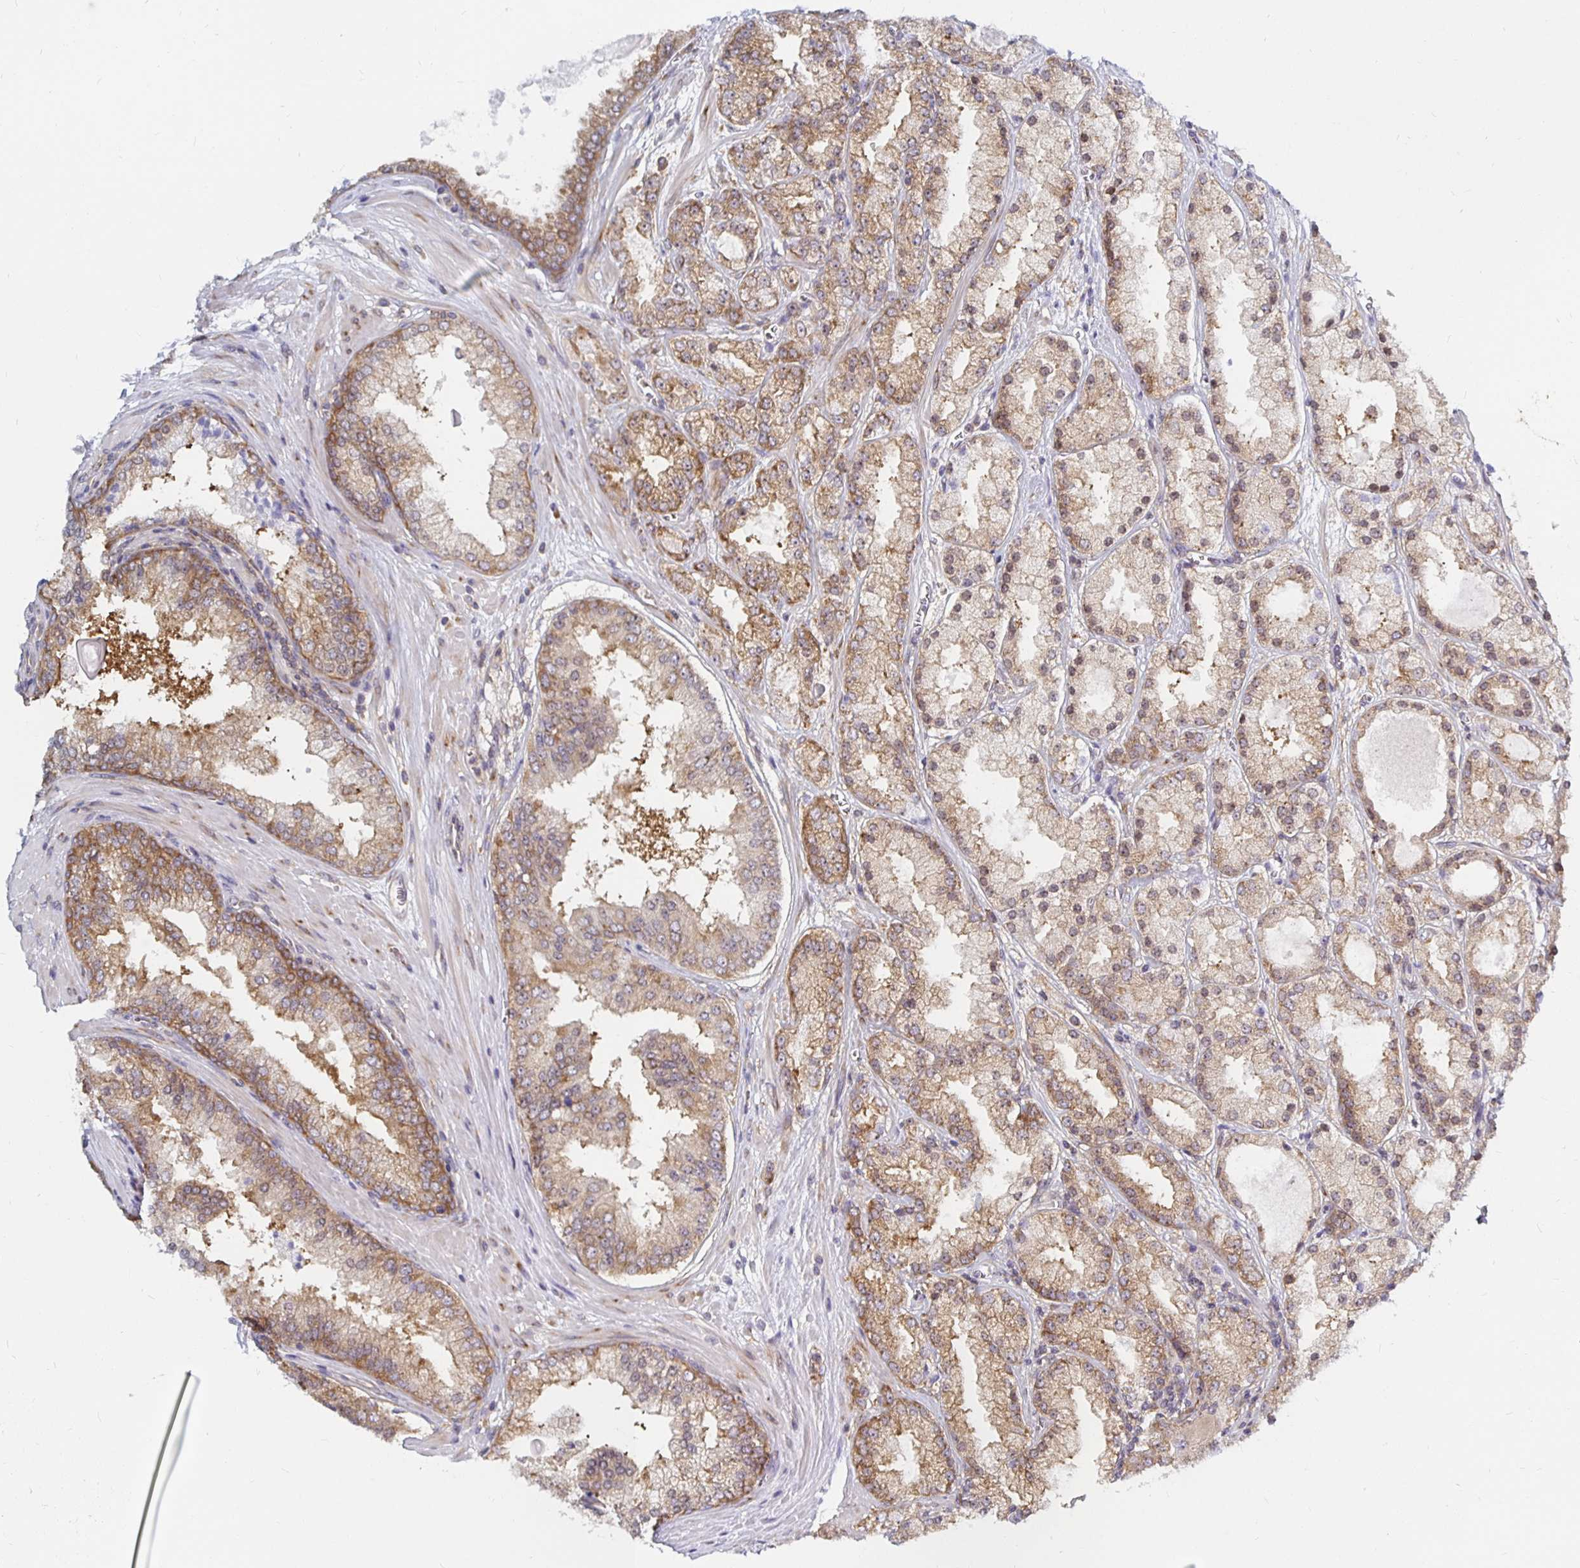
{"staining": {"intensity": "moderate", "quantity": "25%-75%", "location": "cytoplasmic/membranous"}, "tissue": "prostate cancer", "cell_type": "Tumor cells", "image_type": "cancer", "snomed": [{"axis": "morphology", "description": "Adenocarcinoma, High grade"}, {"axis": "topography", "description": "Prostate"}], "caption": "A medium amount of moderate cytoplasmic/membranous staining is appreciated in about 25%-75% of tumor cells in prostate adenocarcinoma (high-grade) tissue. (Stains: DAB in brown, nuclei in blue, Microscopy: brightfield microscopy at high magnification).", "gene": "PDAP1", "patient": {"sex": "male", "age": 67}}